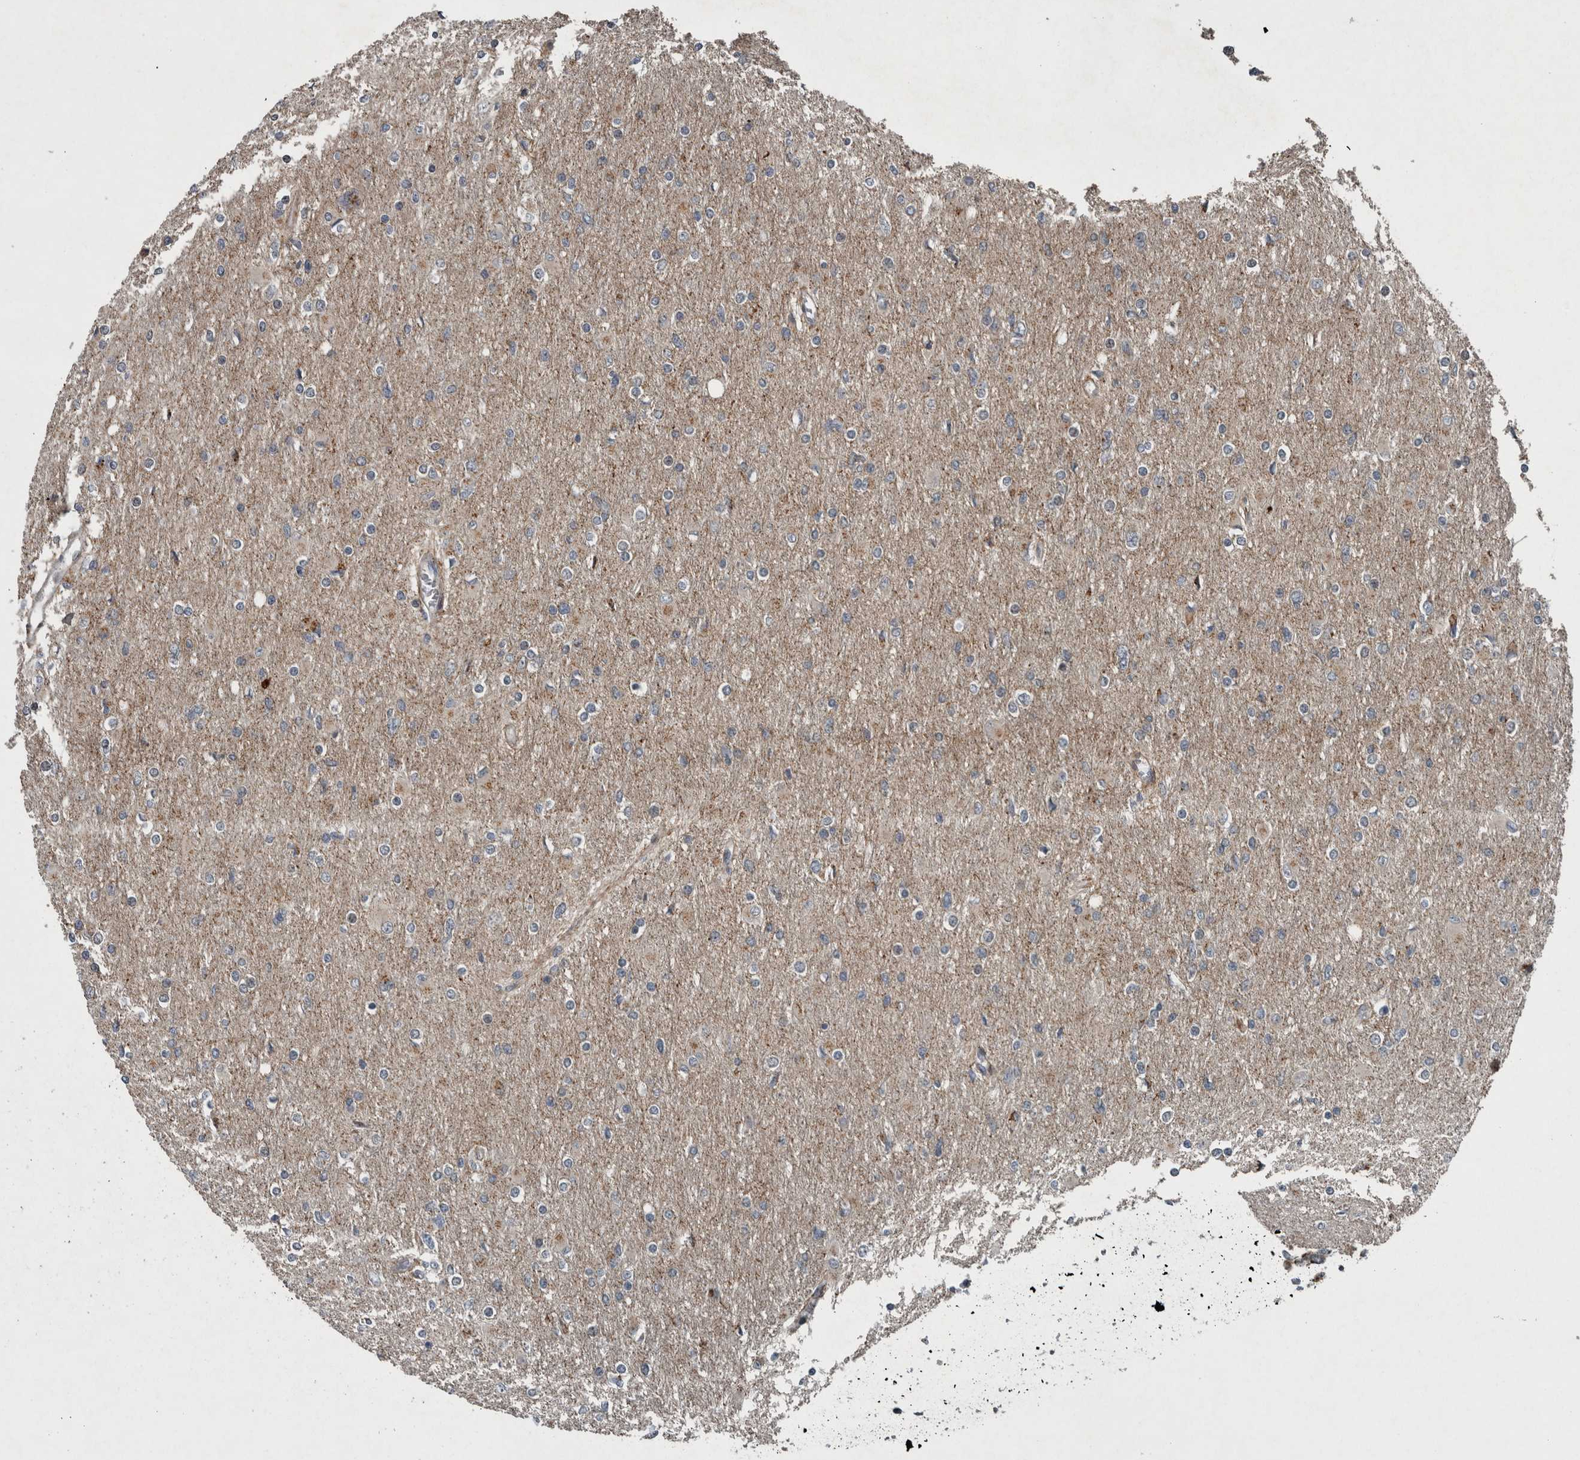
{"staining": {"intensity": "negative", "quantity": "none", "location": "none"}, "tissue": "glioma", "cell_type": "Tumor cells", "image_type": "cancer", "snomed": [{"axis": "morphology", "description": "Glioma, malignant, High grade"}, {"axis": "topography", "description": "Cerebral cortex"}], "caption": "This is an immunohistochemistry (IHC) histopathology image of glioma. There is no positivity in tumor cells.", "gene": "ZNF345", "patient": {"sex": "female", "age": 36}}